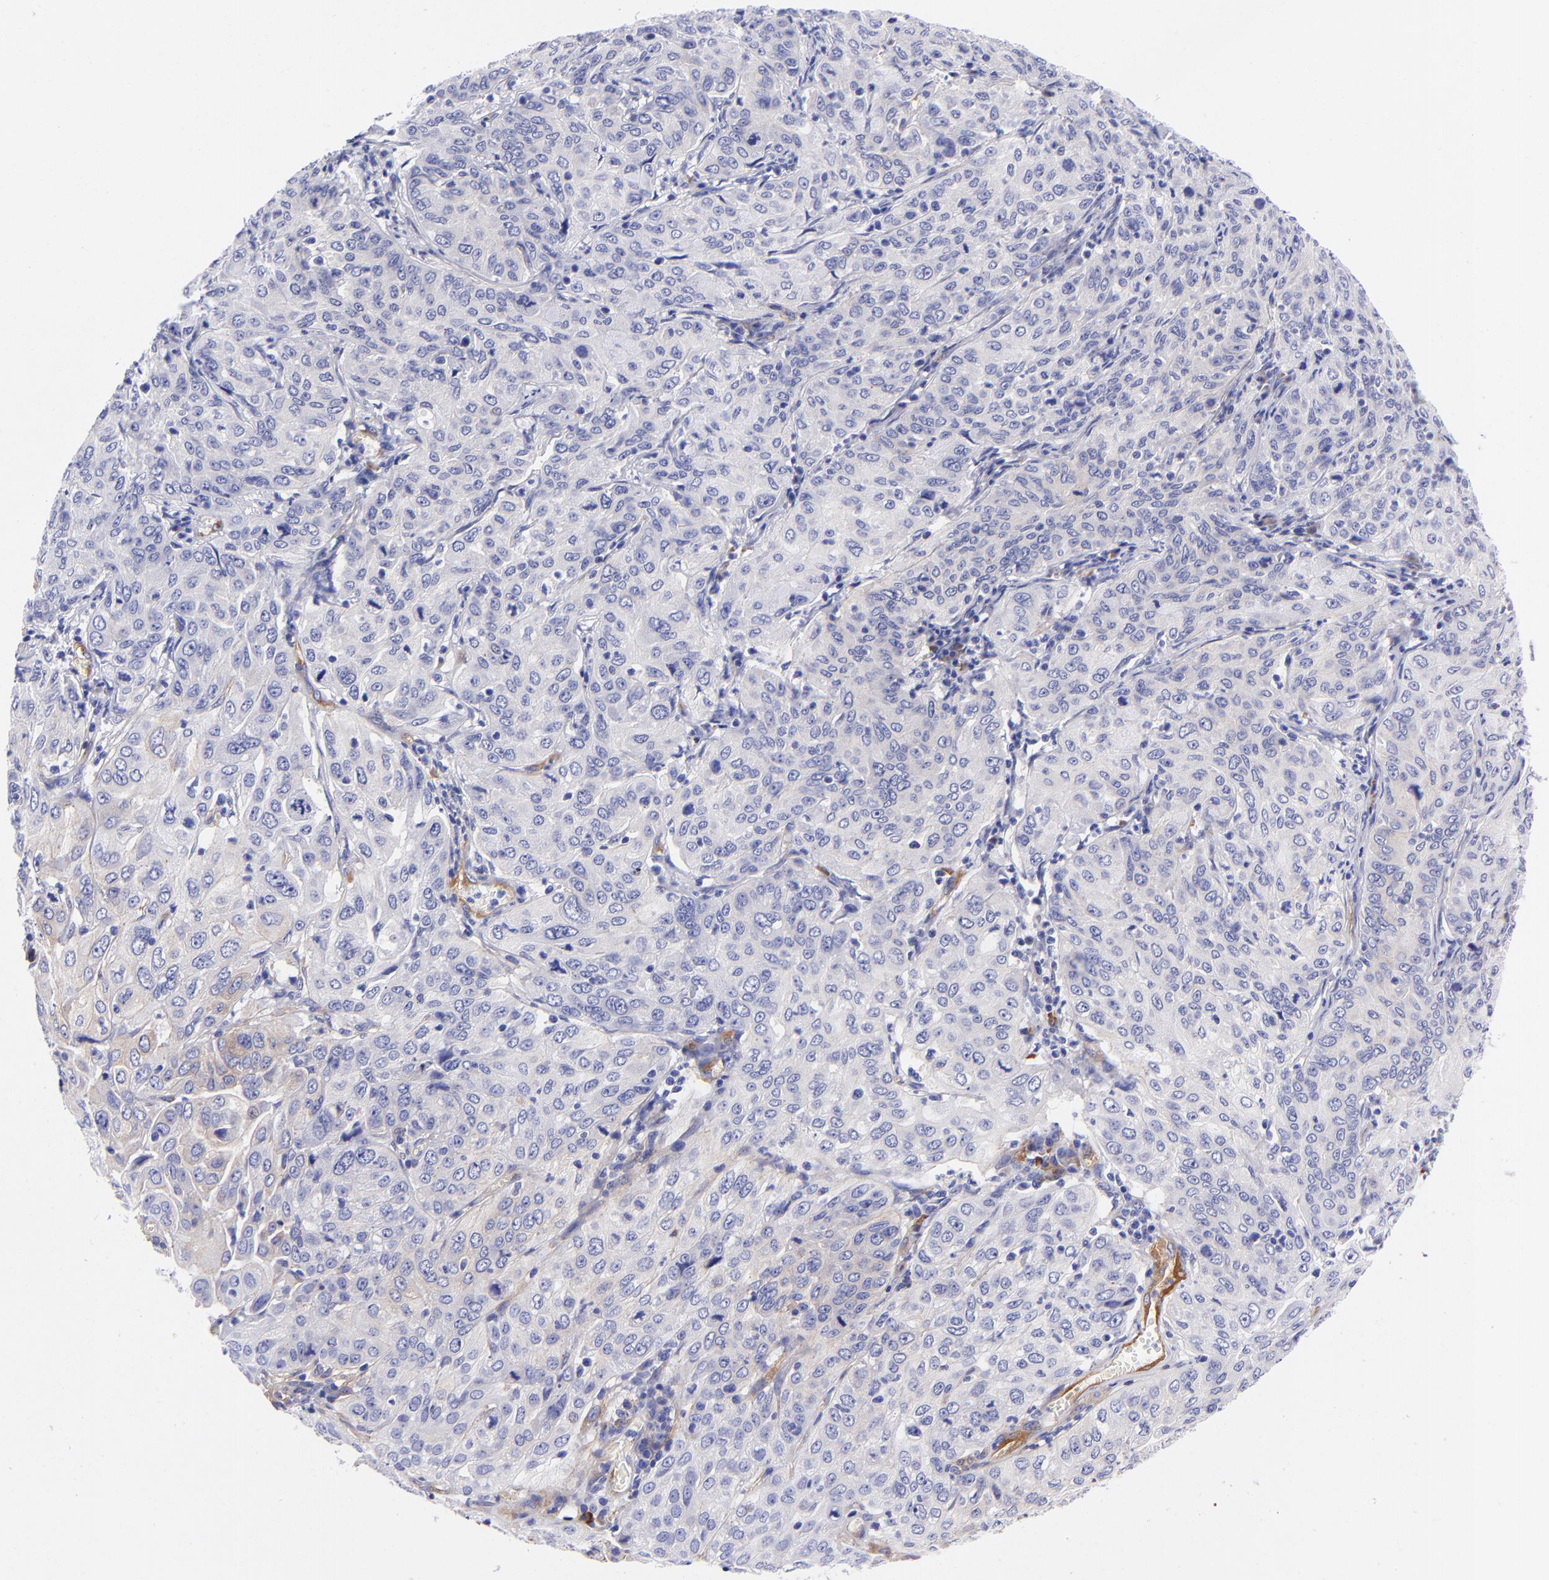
{"staining": {"intensity": "weak", "quantity": "<25%", "location": "cytoplasmic/membranous"}, "tissue": "cervical cancer", "cell_type": "Tumor cells", "image_type": "cancer", "snomed": [{"axis": "morphology", "description": "Squamous cell carcinoma, NOS"}, {"axis": "topography", "description": "Cervix"}], "caption": "Immunohistochemistry histopathology image of human cervical squamous cell carcinoma stained for a protein (brown), which displays no staining in tumor cells.", "gene": "PPFIBP1", "patient": {"sex": "female", "age": 38}}